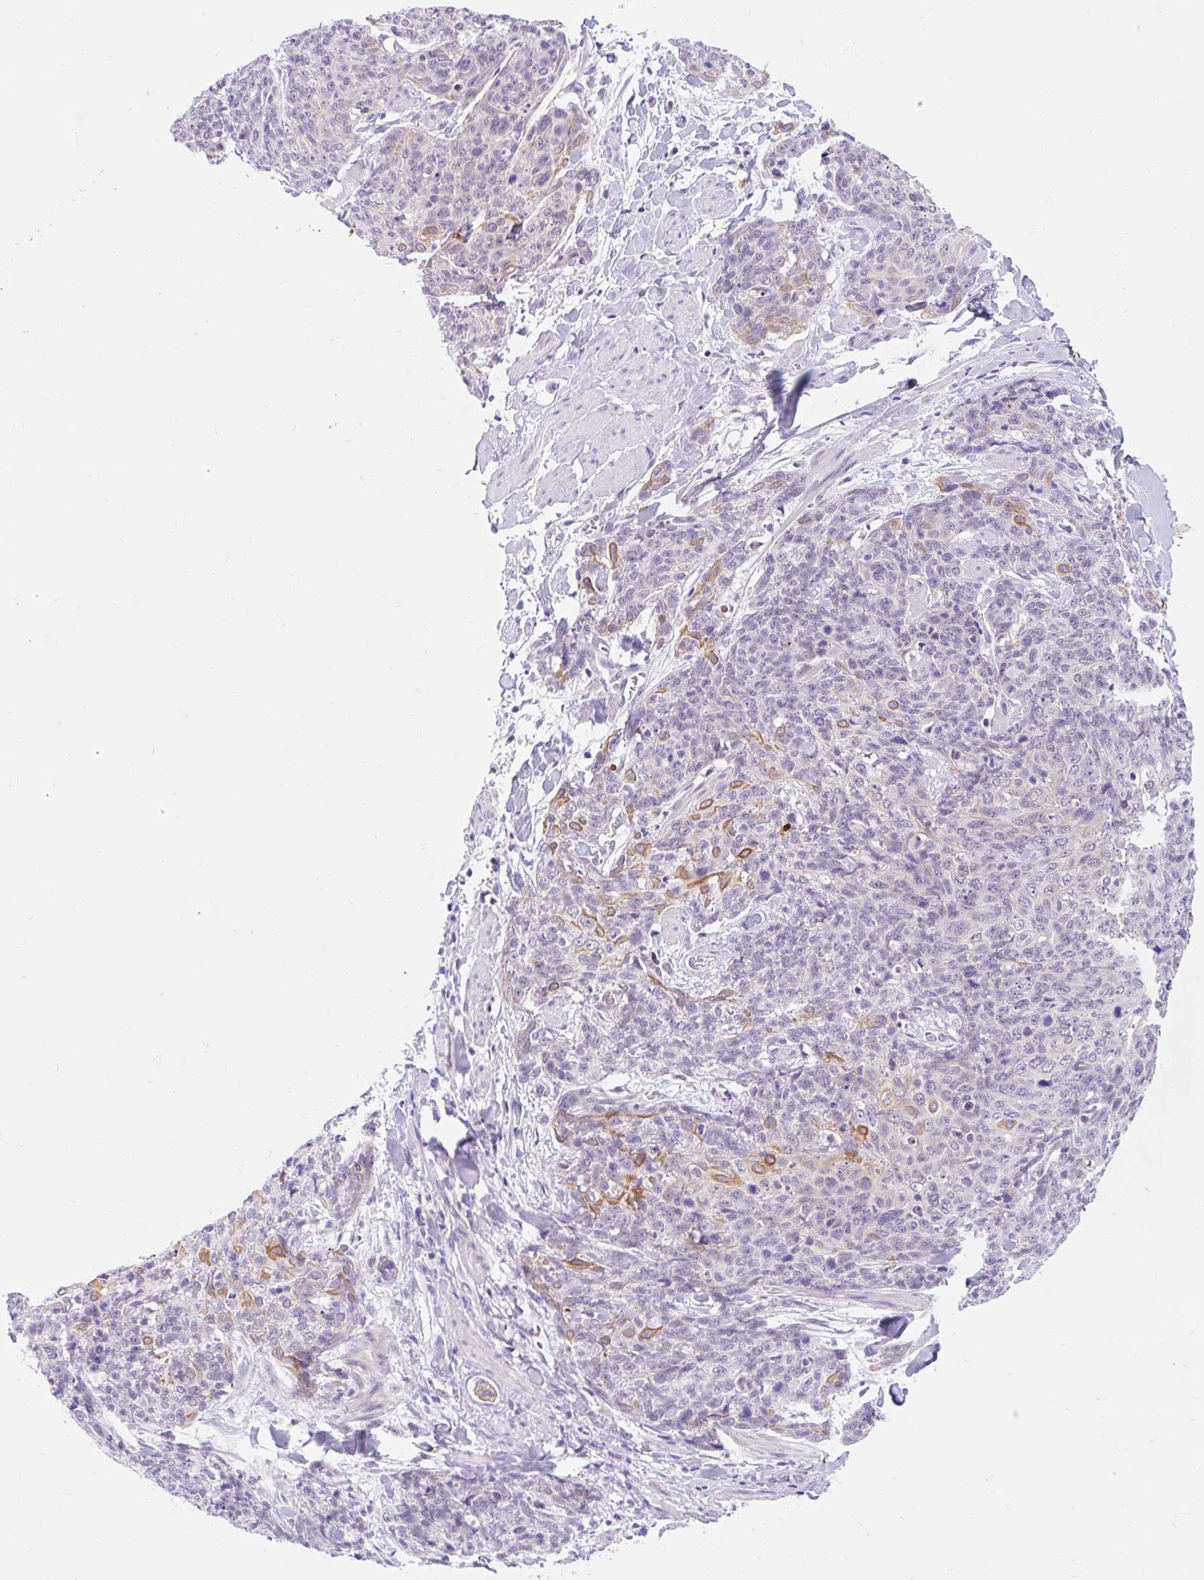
{"staining": {"intensity": "moderate", "quantity": "<25%", "location": "cytoplasmic/membranous"}, "tissue": "skin cancer", "cell_type": "Tumor cells", "image_type": "cancer", "snomed": [{"axis": "morphology", "description": "Squamous cell carcinoma, NOS"}, {"axis": "topography", "description": "Skin"}, {"axis": "topography", "description": "Vulva"}], "caption": "Tumor cells display low levels of moderate cytoplasmic/membranous expression in approximately <25% of cells in skin cancer (squamous cell carcinoma).", "gene": "ITPK1", "patient": {"sex": "female", "age": 85}}